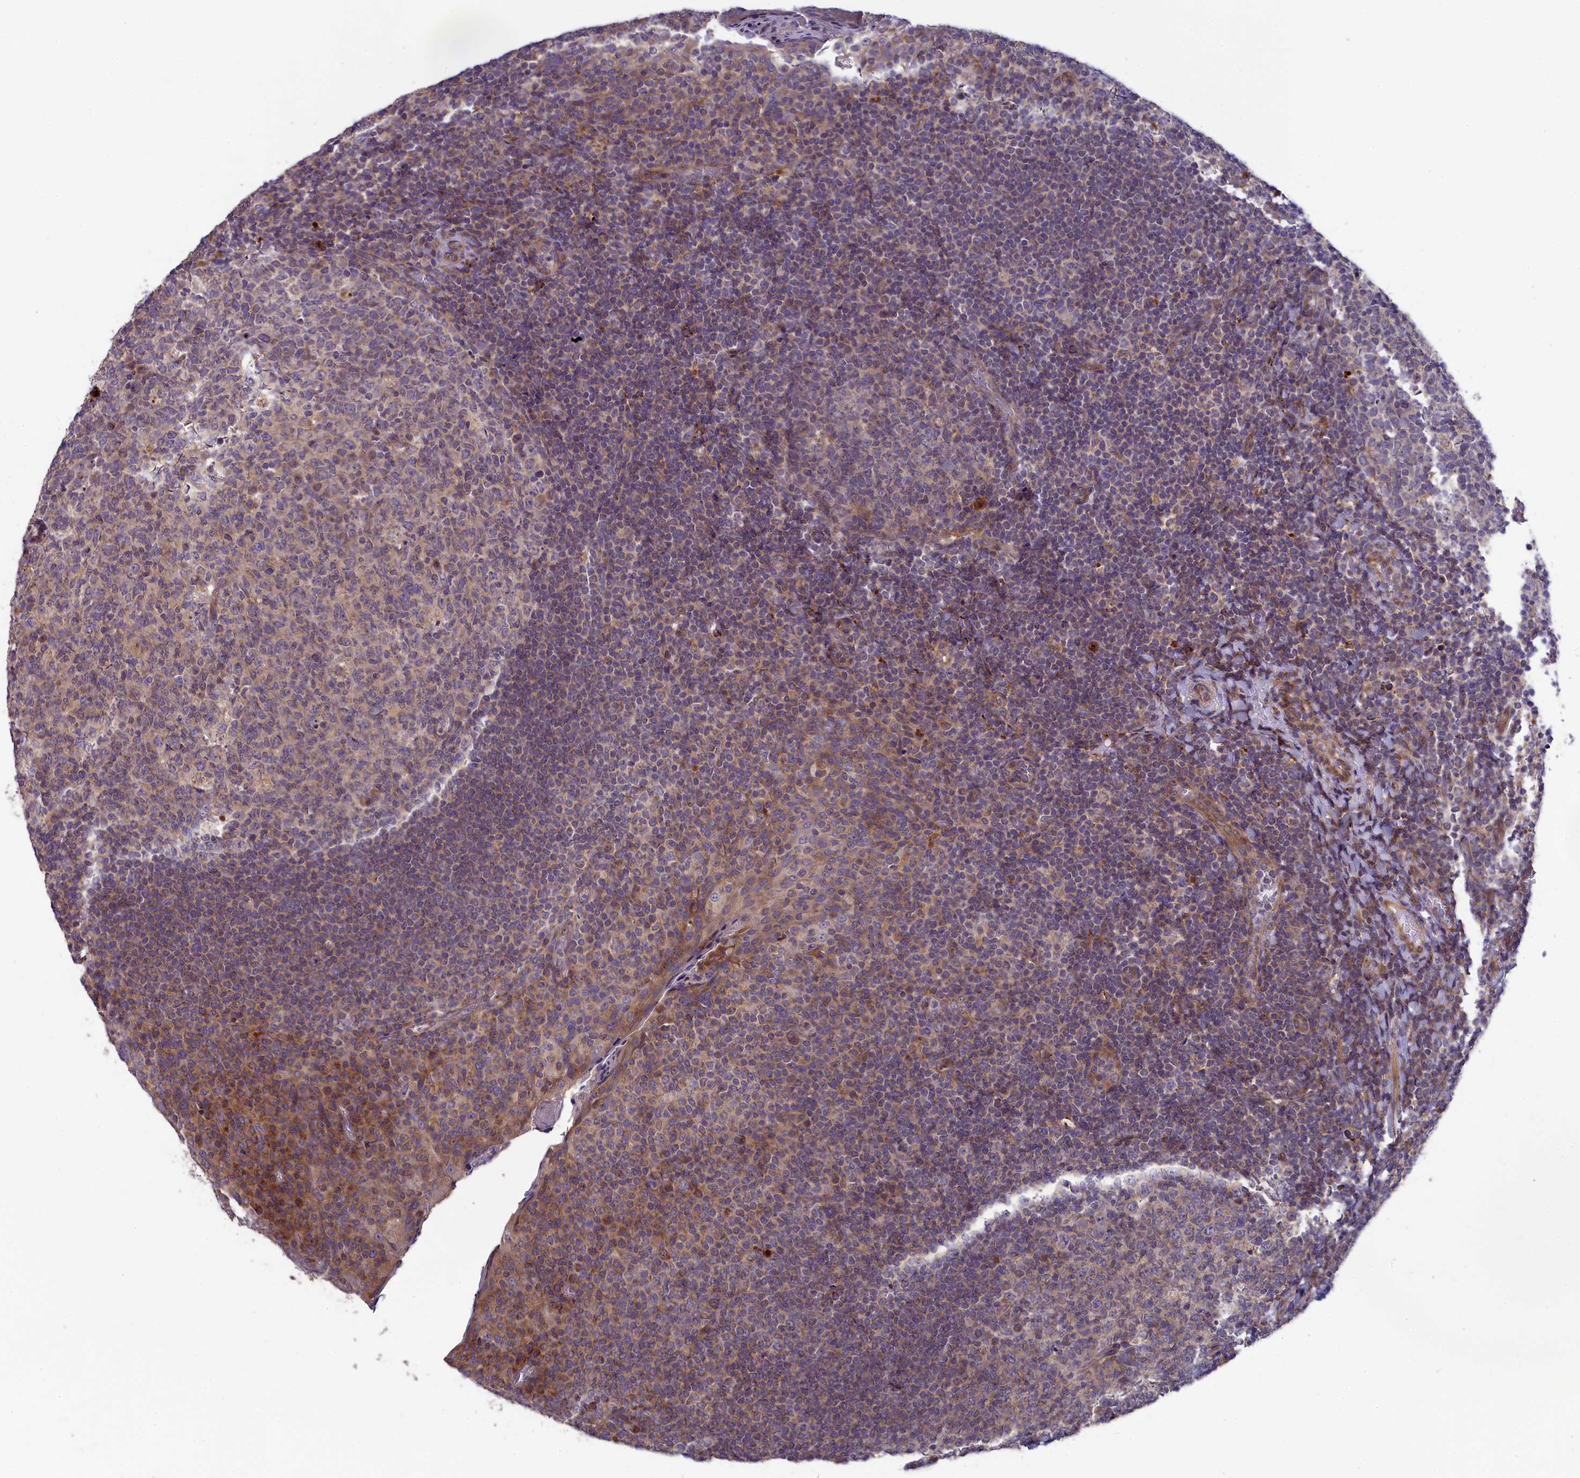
{"staining": {"intensity": "weak", "quantity": "<25%", "location": "cytoplasmic/membranous"}, "tissue": "tonsil", "cell_type": "Germinal center cells", "image_type": "normal", "snomed": [{"axis": "morphology", "description": "Normal tissue, NOS"}, {"axis": "topography", "description": "Tonsil"}], "caption": "Immunohistochemistry histopathology image of benign tonsil: tonsil stained with DAB (3,3'-diaminobenzidine) shows no significant protein positivity in germinal center cells.", "gene": "BLTP2", "patient": {"sex": "female", "age": 19}}